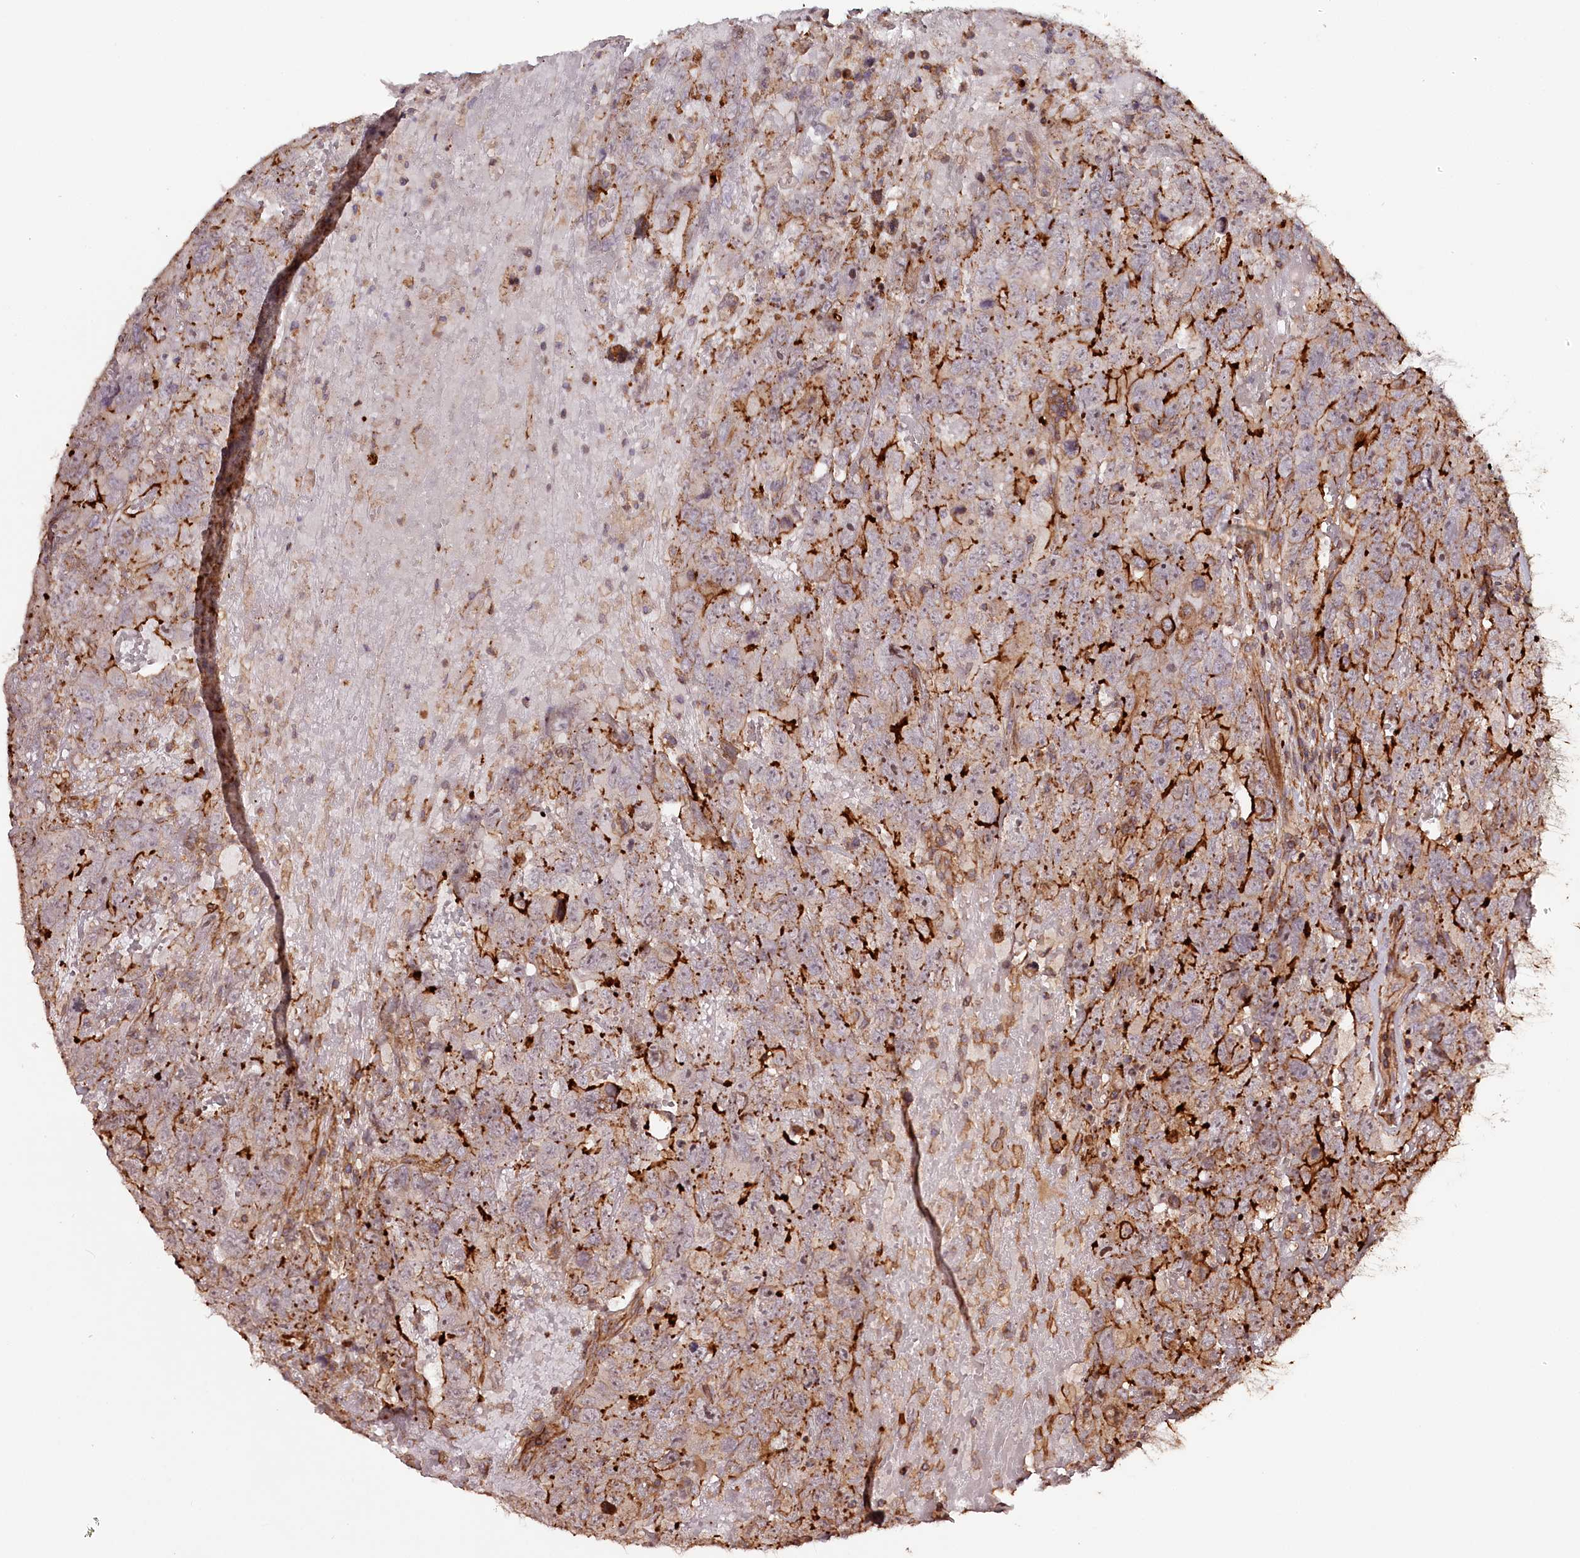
{"staining": {"intensity": "strong", "quantity": "25%-75%", "location": "cytoplasmic/membranous"}, "tissue": "testis cancer", "cell_type": "Tumor cells", "image_type": "cancer", "snomed": [{"axis": "morphology", "description": "Carcinoma, Embryonal, NOS"}, {"axis": "topography", "description": "Testis"}], "caption": "Protein analysis of testis cancer tissue exhibits strong cytoplasmic/membranous staining in about 25%-75% of tumor cells. (DAB = brown stain, brightfield microscopy at high magnification).", "gene": "KIF14", "patient": {"sex": "male", "age": 45}}